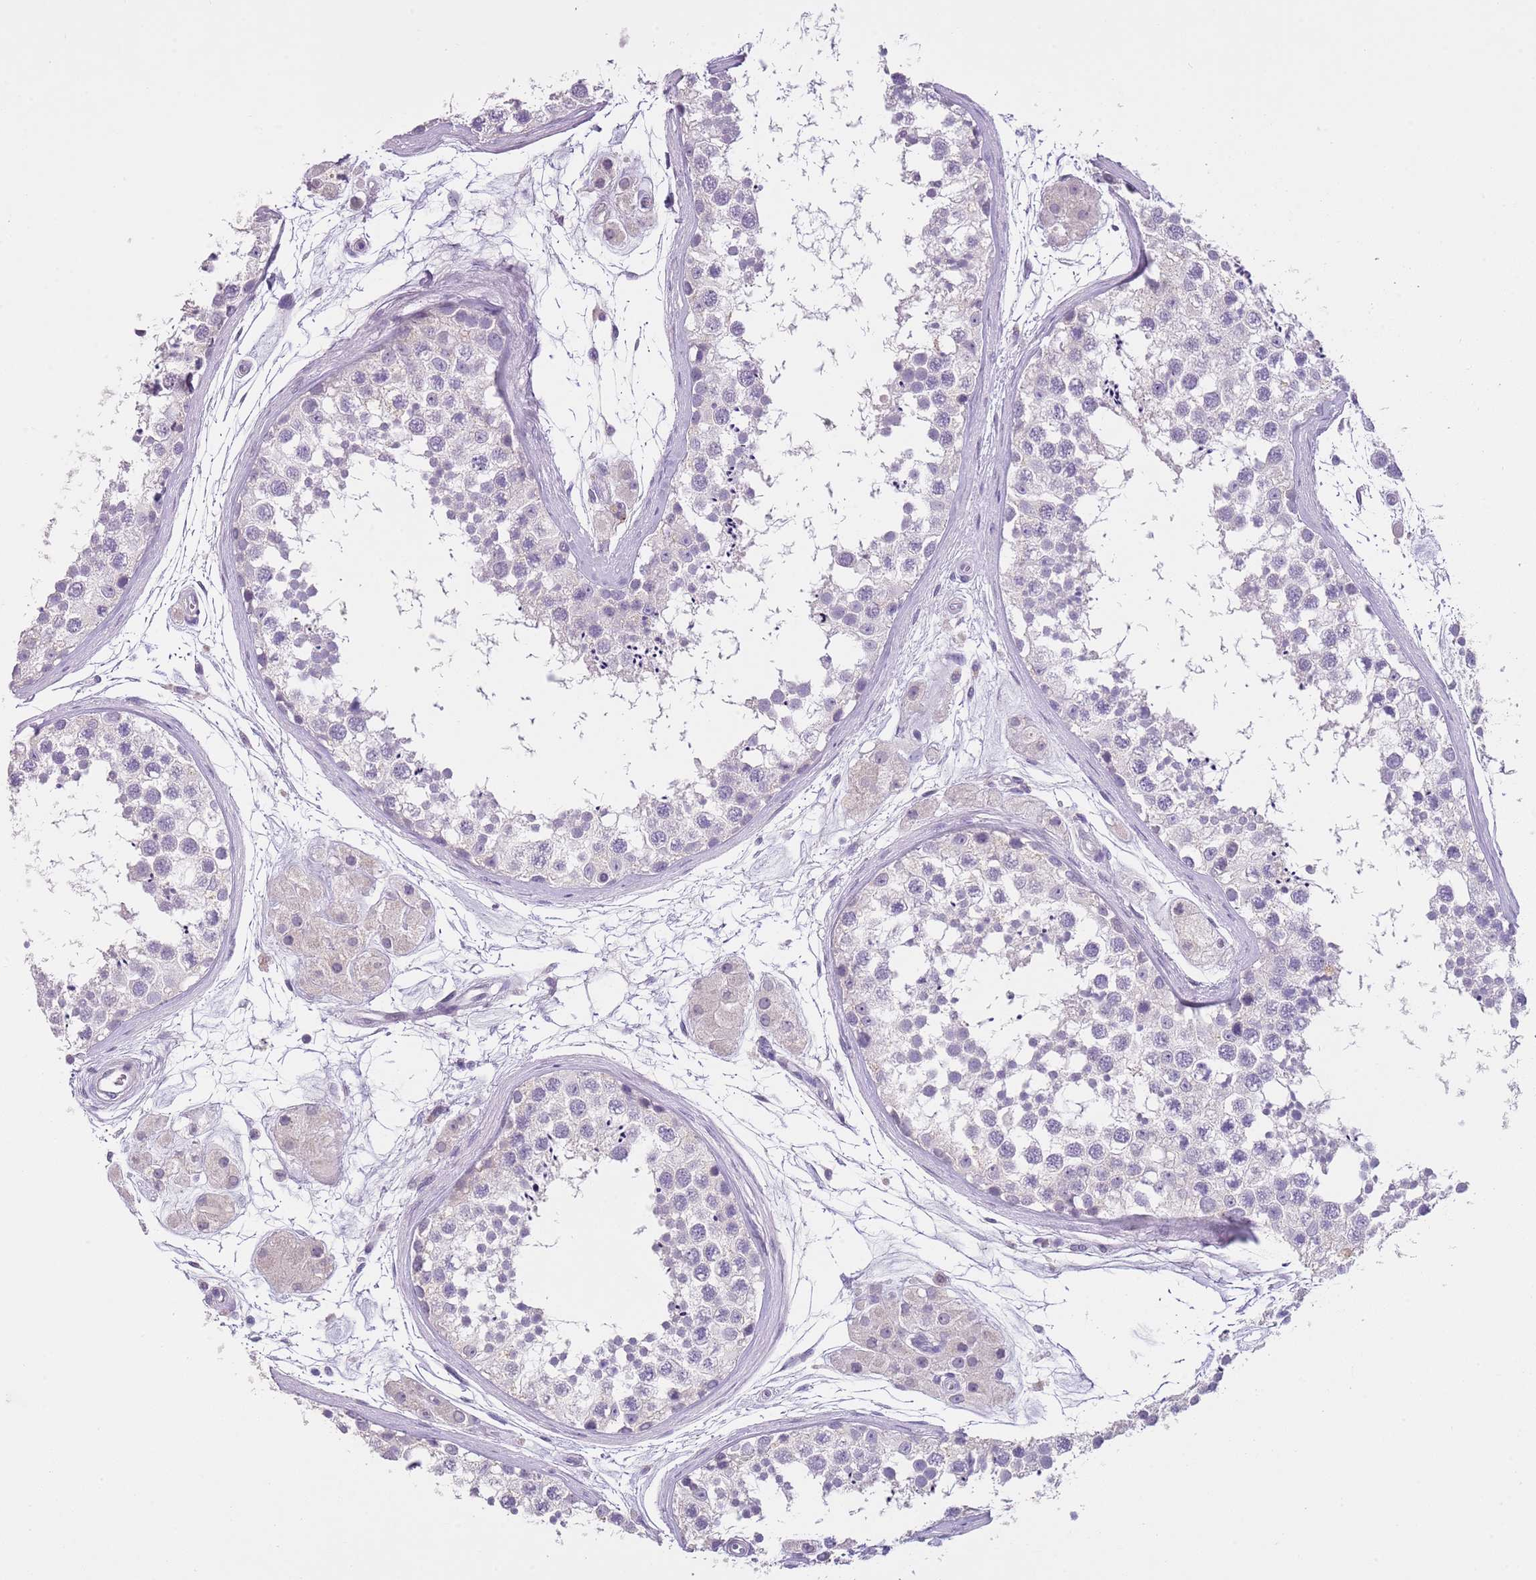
{"staining": {"intensity": "negative", "quantity": "none", "location": "none"}, "tissue": "testis", "cell_type": "Cells in seminiferous ducts", "image_type": "normal", "snomed": [{"axis": "morphology", "description": "Normal tissue, NOS"}, {"axis": "topography", "description": "Testis"}], "caption": "DAB (3,3'-diaminobenzidine) immunohistochemical staining of benign human testis exhibits no significant expression in cells in seminiferous ducts.", "gene": "SLC35E3", "patient": {"sex": "male", "age": 56}}